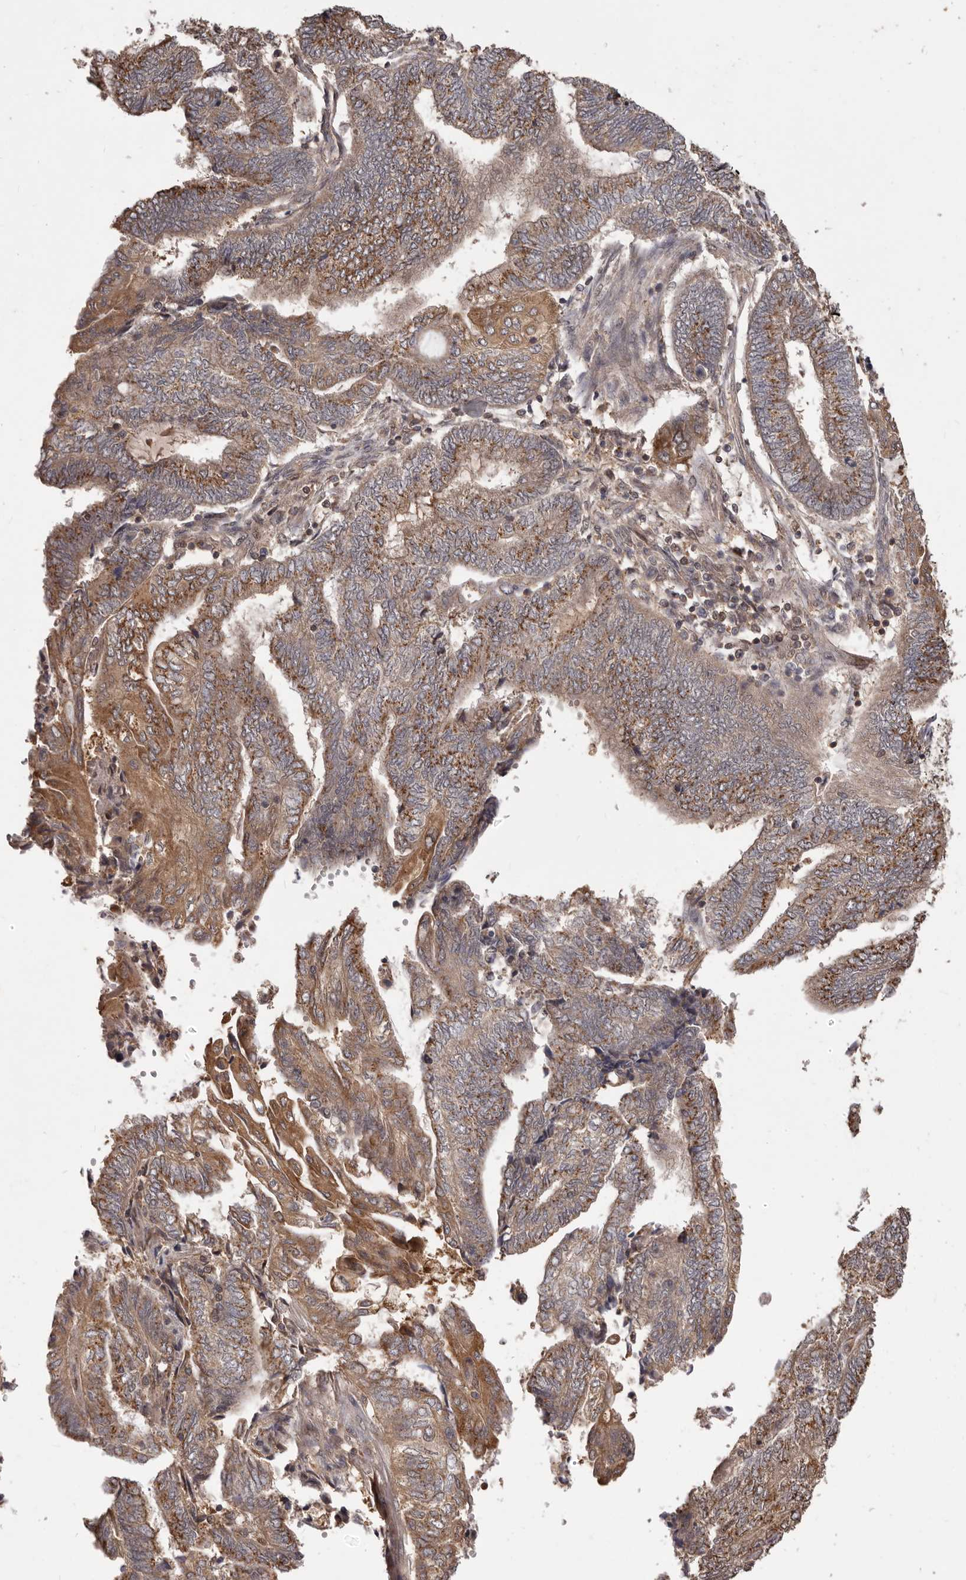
{"staining": {"intensity": "strong", "quantity": "25%-75%", "location": "cytoplasmic/membranous"}, "tissue": "endometrial cancer", "cell_type": "Tumor cells", "image_type": "cancer", "snomed": [{"axis": "morphology", "description": "Adenocarcinoma, NOS"}, {"axis": "topography", "description": "Uterus"}, {"axis": "topography", "description": "Endometrium"}], "caption": "This image demonstrates immunohistochemistry staining of adenocarcinoma (endometrial), with high strong cytoplasmic/membranous positivity in approximately 25%-75% of tumor cells.", "gene": "MTO1", "patient": {"sex": "female", "age": 70}}